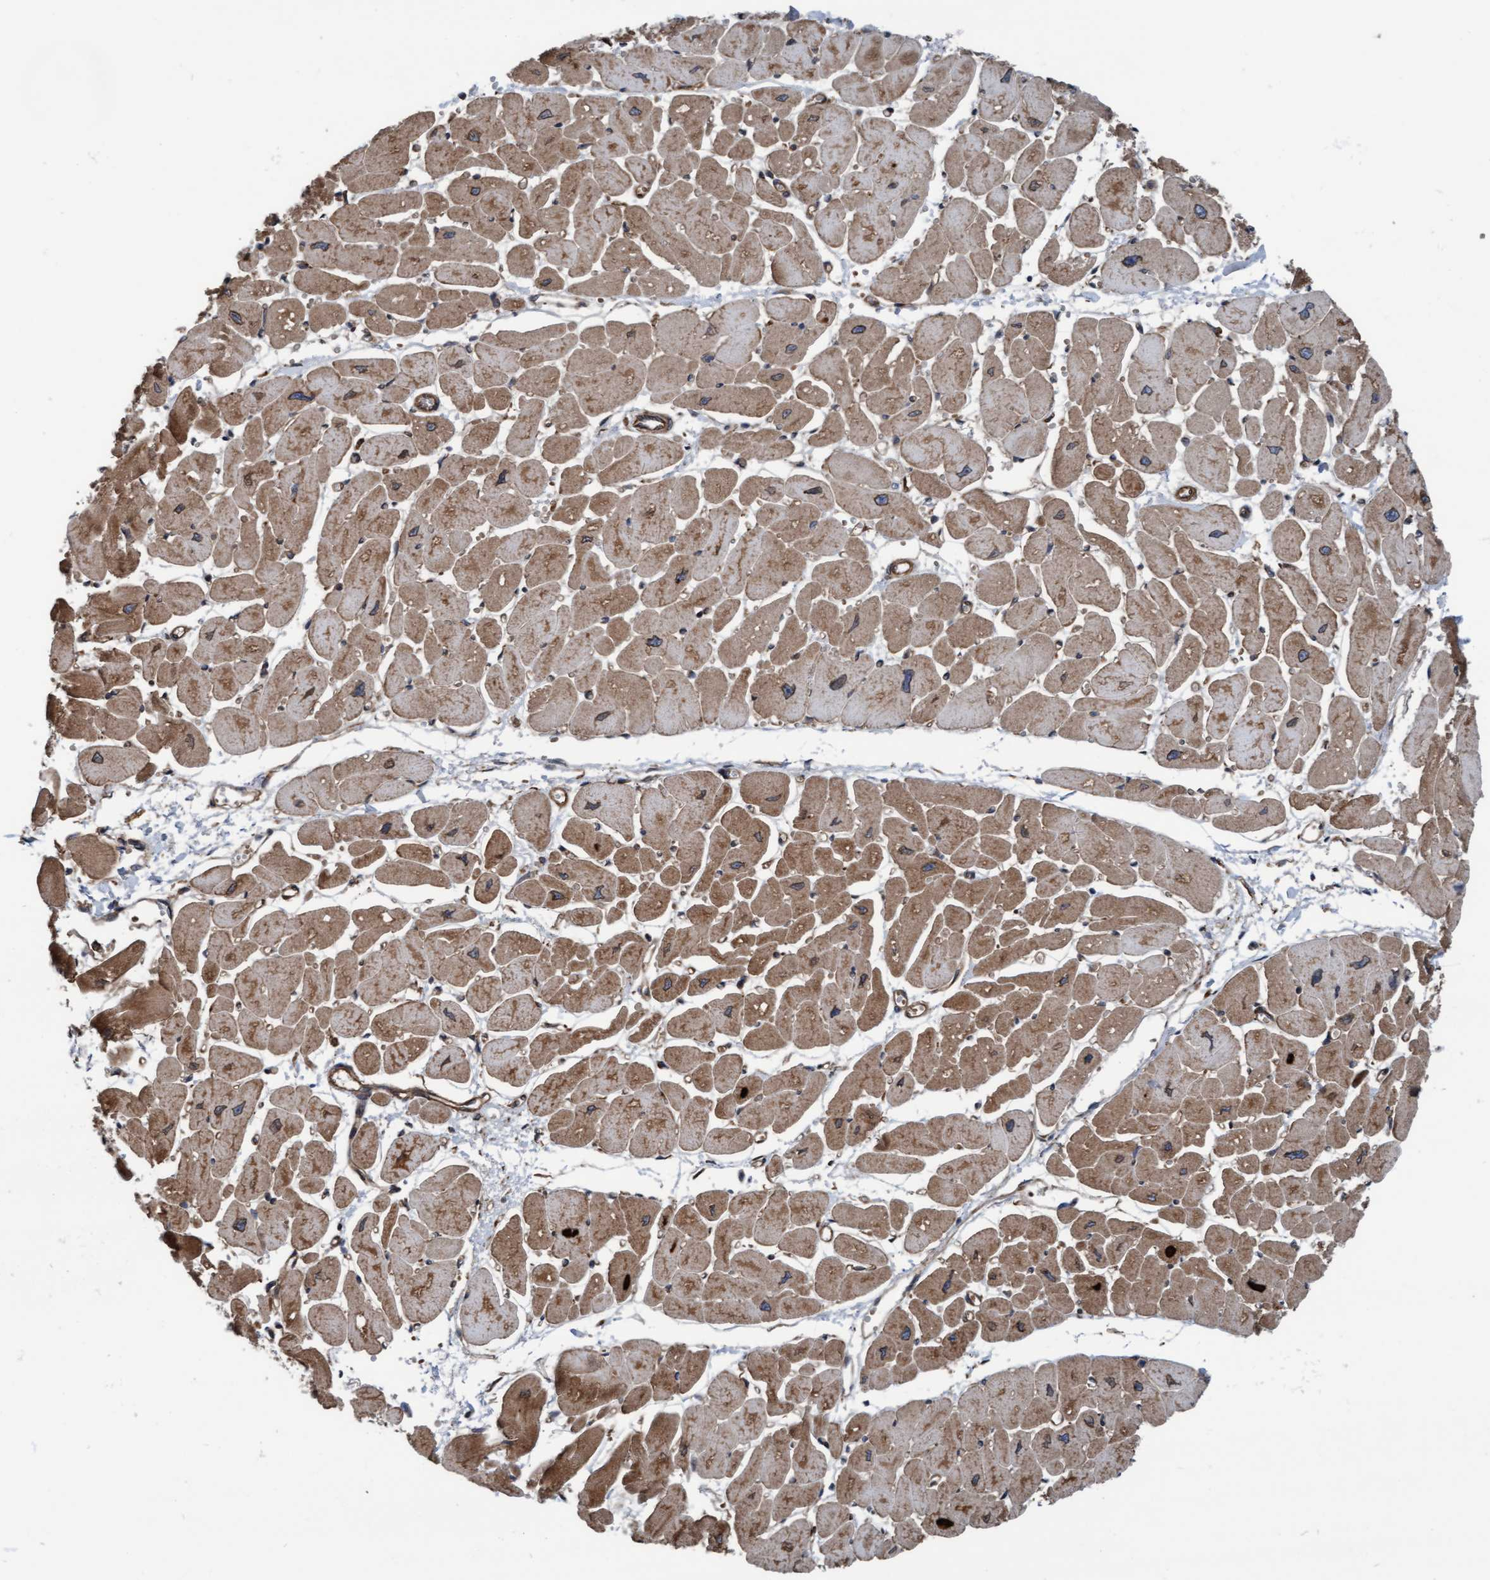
{"staining": {"intensity": "strong", "quantity": ">75%", "location": "cytoplasmic/membranous"}, "tissue": "heart muscle", "cell_type": "Cardiomyocytes", "image_type": "normal", "snomed": [{"axis": "morphology", "description": "Normal tissue, NOS"}, {"axis": "topography", "description": "Heart"}], "caption": "Strong cytoplasmic/membranous positivity is identified in about >75% of cardiomyocytes in benign heart muscle.", "gene": "RAP1GAP2", "patient": {"sex": "female", "age": 54}}